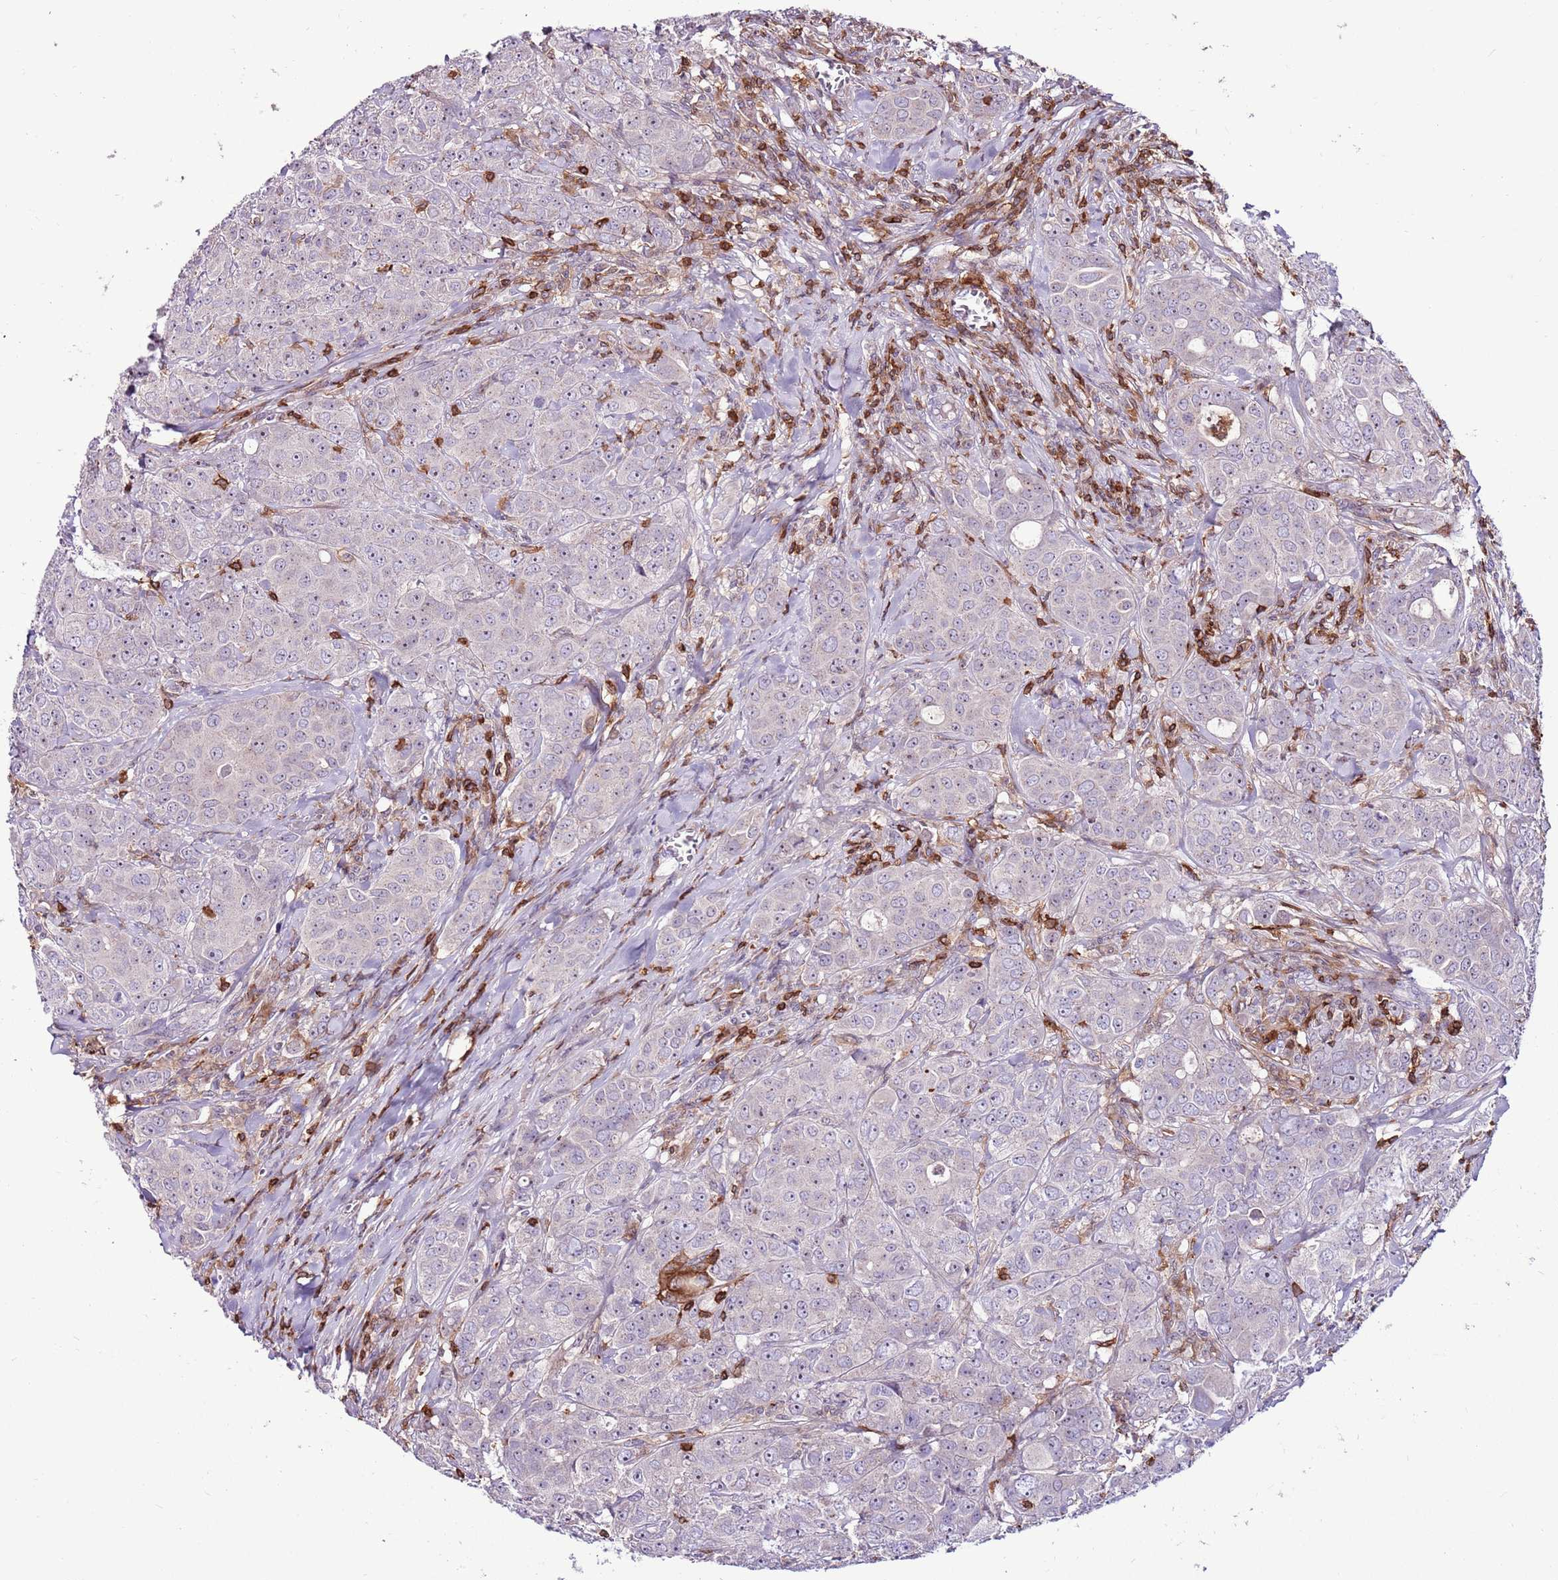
{"staining": {"intensity": "negative", "quantity": "none", "location": "none"}, "tissue": "breast cancer", "cell_type": "Tumor cells", "image_type": "cancer", "snomed": [{"axis": "morphology", "description": "Duct carcinoma"}, {"axis": "topography", "description": "Breast"}], "caption": "Tumor cells are negative for protein expression in human breast cancer (intraductal carcinoma). (DAB (3,3'-diaminobenzidine) IHC visualized using brightfield microscopy, high magnification).", "gene": "ZSWIM1", "patient": {"sex": "female", "age": 43}}